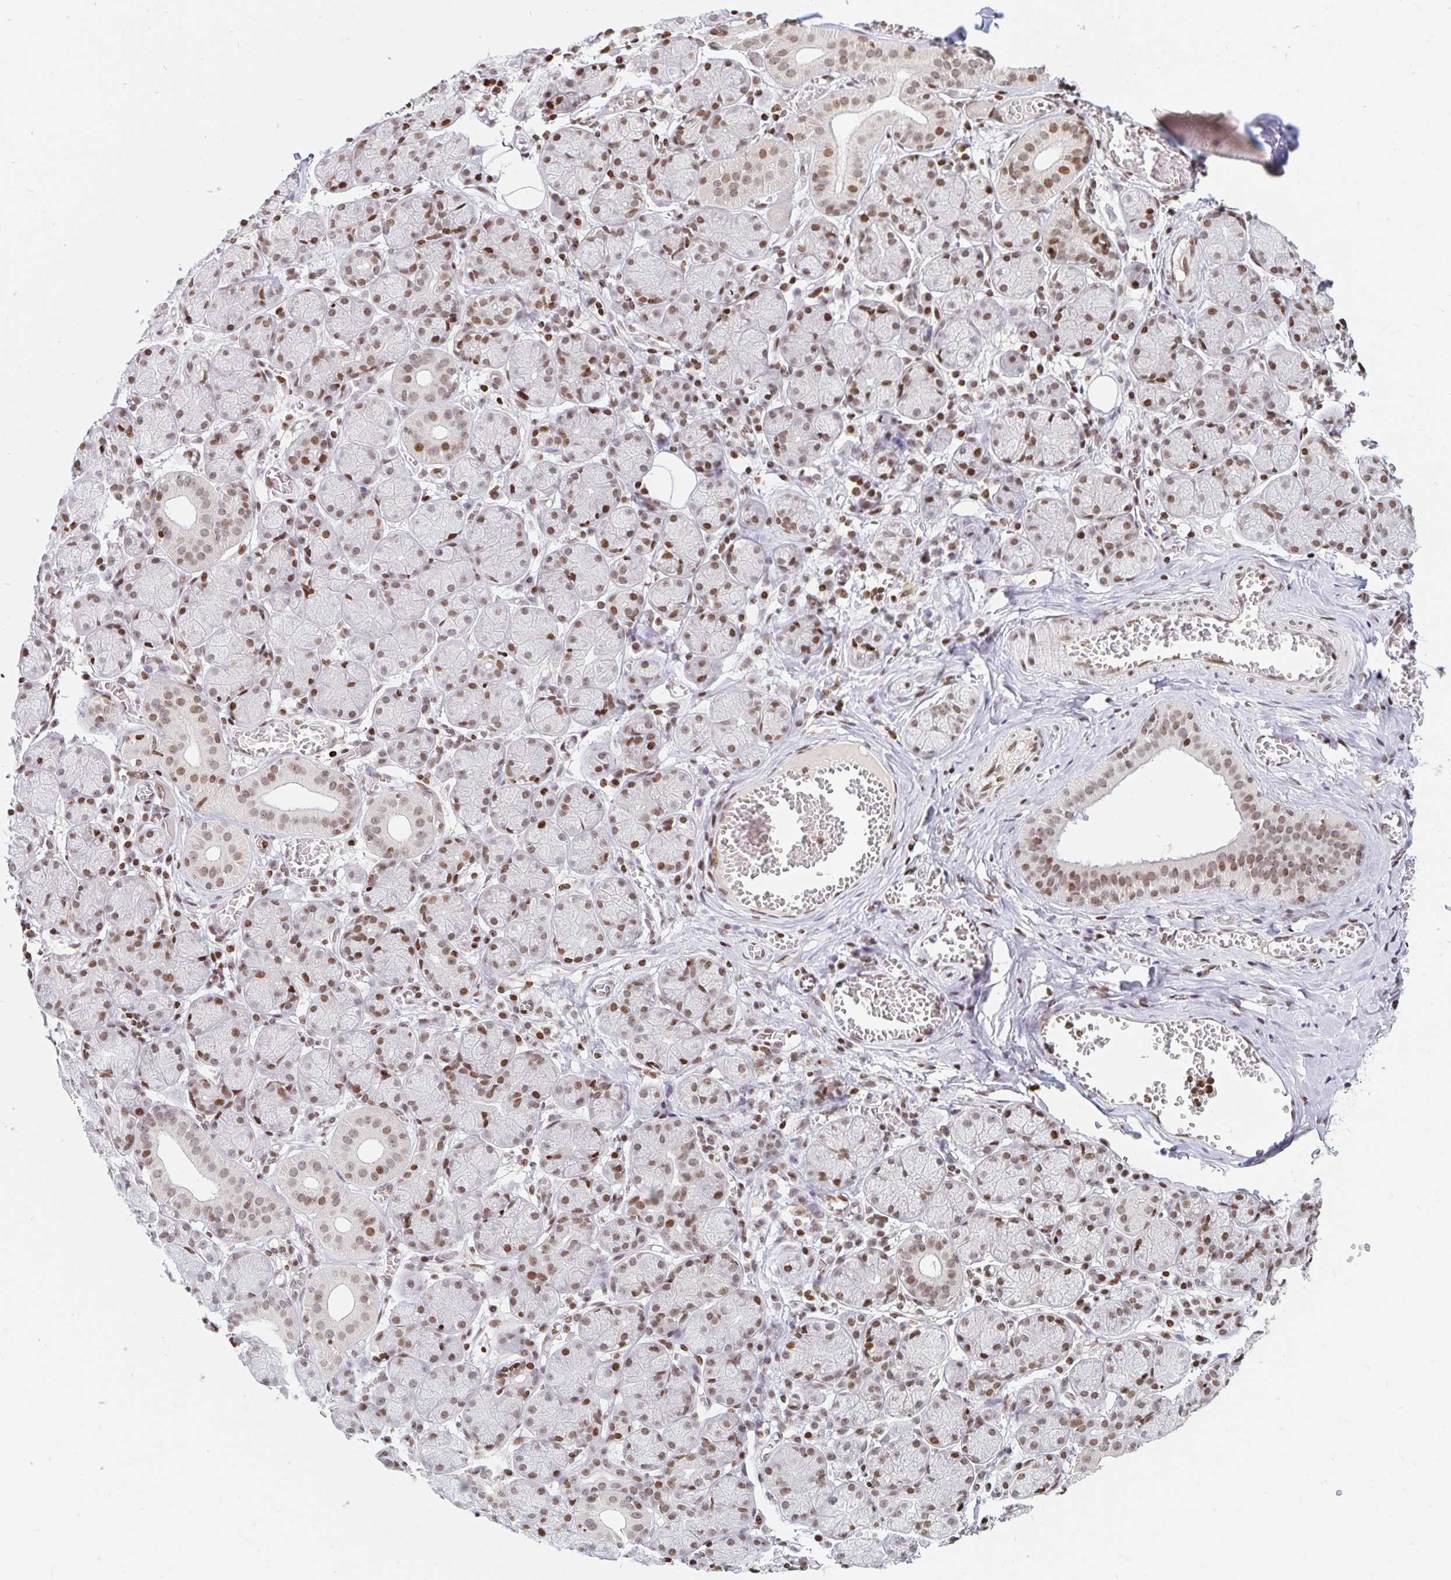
{"staining": {"intensity": "moderate", "quantity": "25%-75%", "location": "nuclear"}, "tissue": "salivary gland", "cell_type": "Glandular cells", "image_type": "normal", "snomed": [{"axis": "morphology", "description": "Normal tissue, NOS"}, {"axis": "topography", "description": "Salivary gland"}], "caption": "A brown stain highlights moderate nuclear positivity of a protein in glandular cells of unremarkable salivary gland. The protein of interest is shown in brown color, while the nuclei are stained blue.", "gene": "HOXC10", "patient": {"sex": "female", "age": 24}}